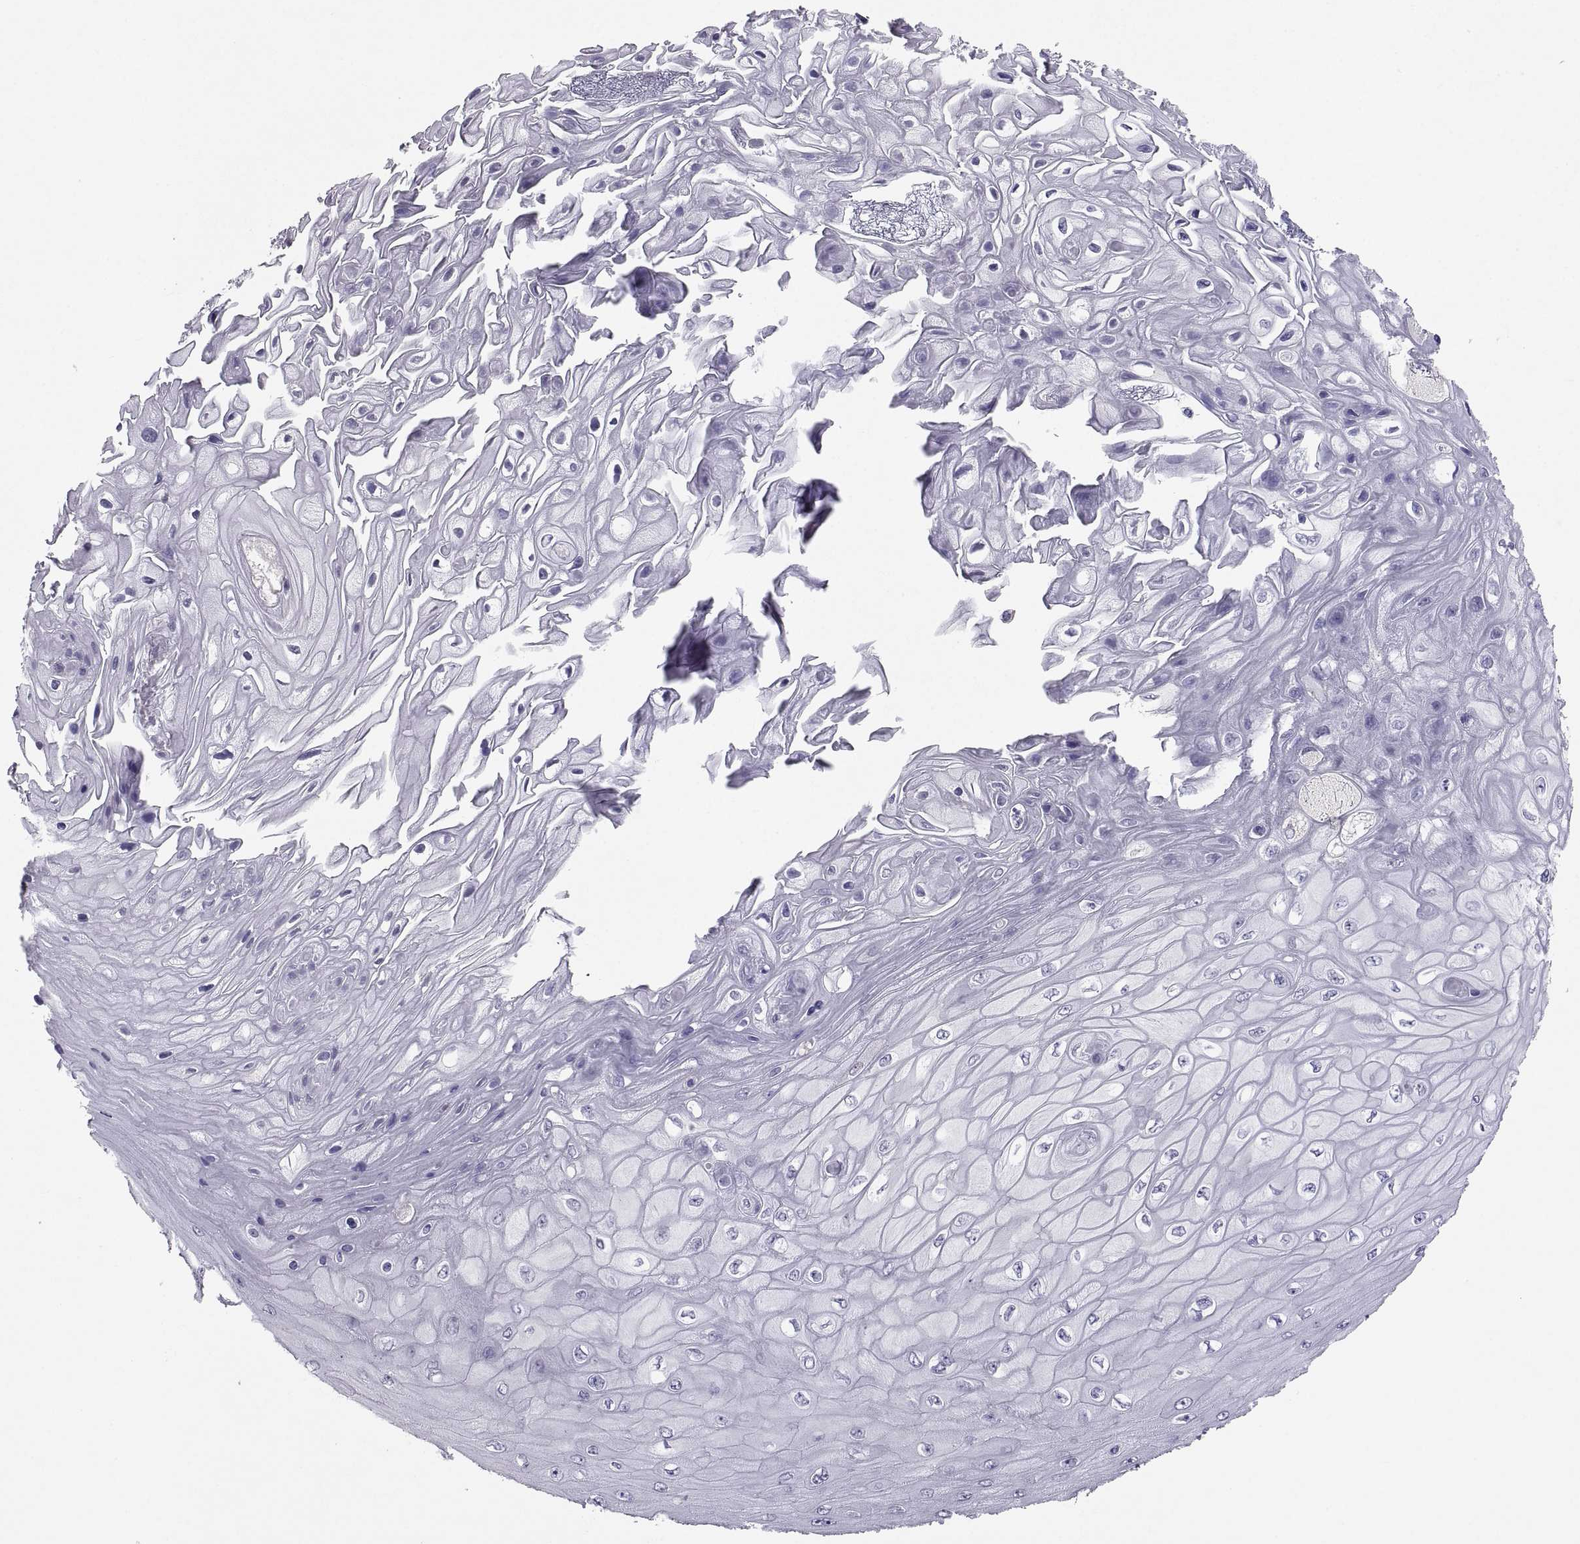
{"staining": {"intensity": "negative", "quantity": "none", "location": "none"}, "tissue": "skin cancer", "cell_type": "Tumor cells", "image_type": "cancer", "snomed": [{"axis": "morphology", "description": "Squamous cell carcinoma, NOS"}, {"axis": "topography", "description": "Skin"}], "caption": "Immunohistochemical staining of human squamous cell carcinoma (skin) demonstrates no significant staining in tumor cells.", "gene": "SOX21", "patient": {"sex": "male", "age": 62}}